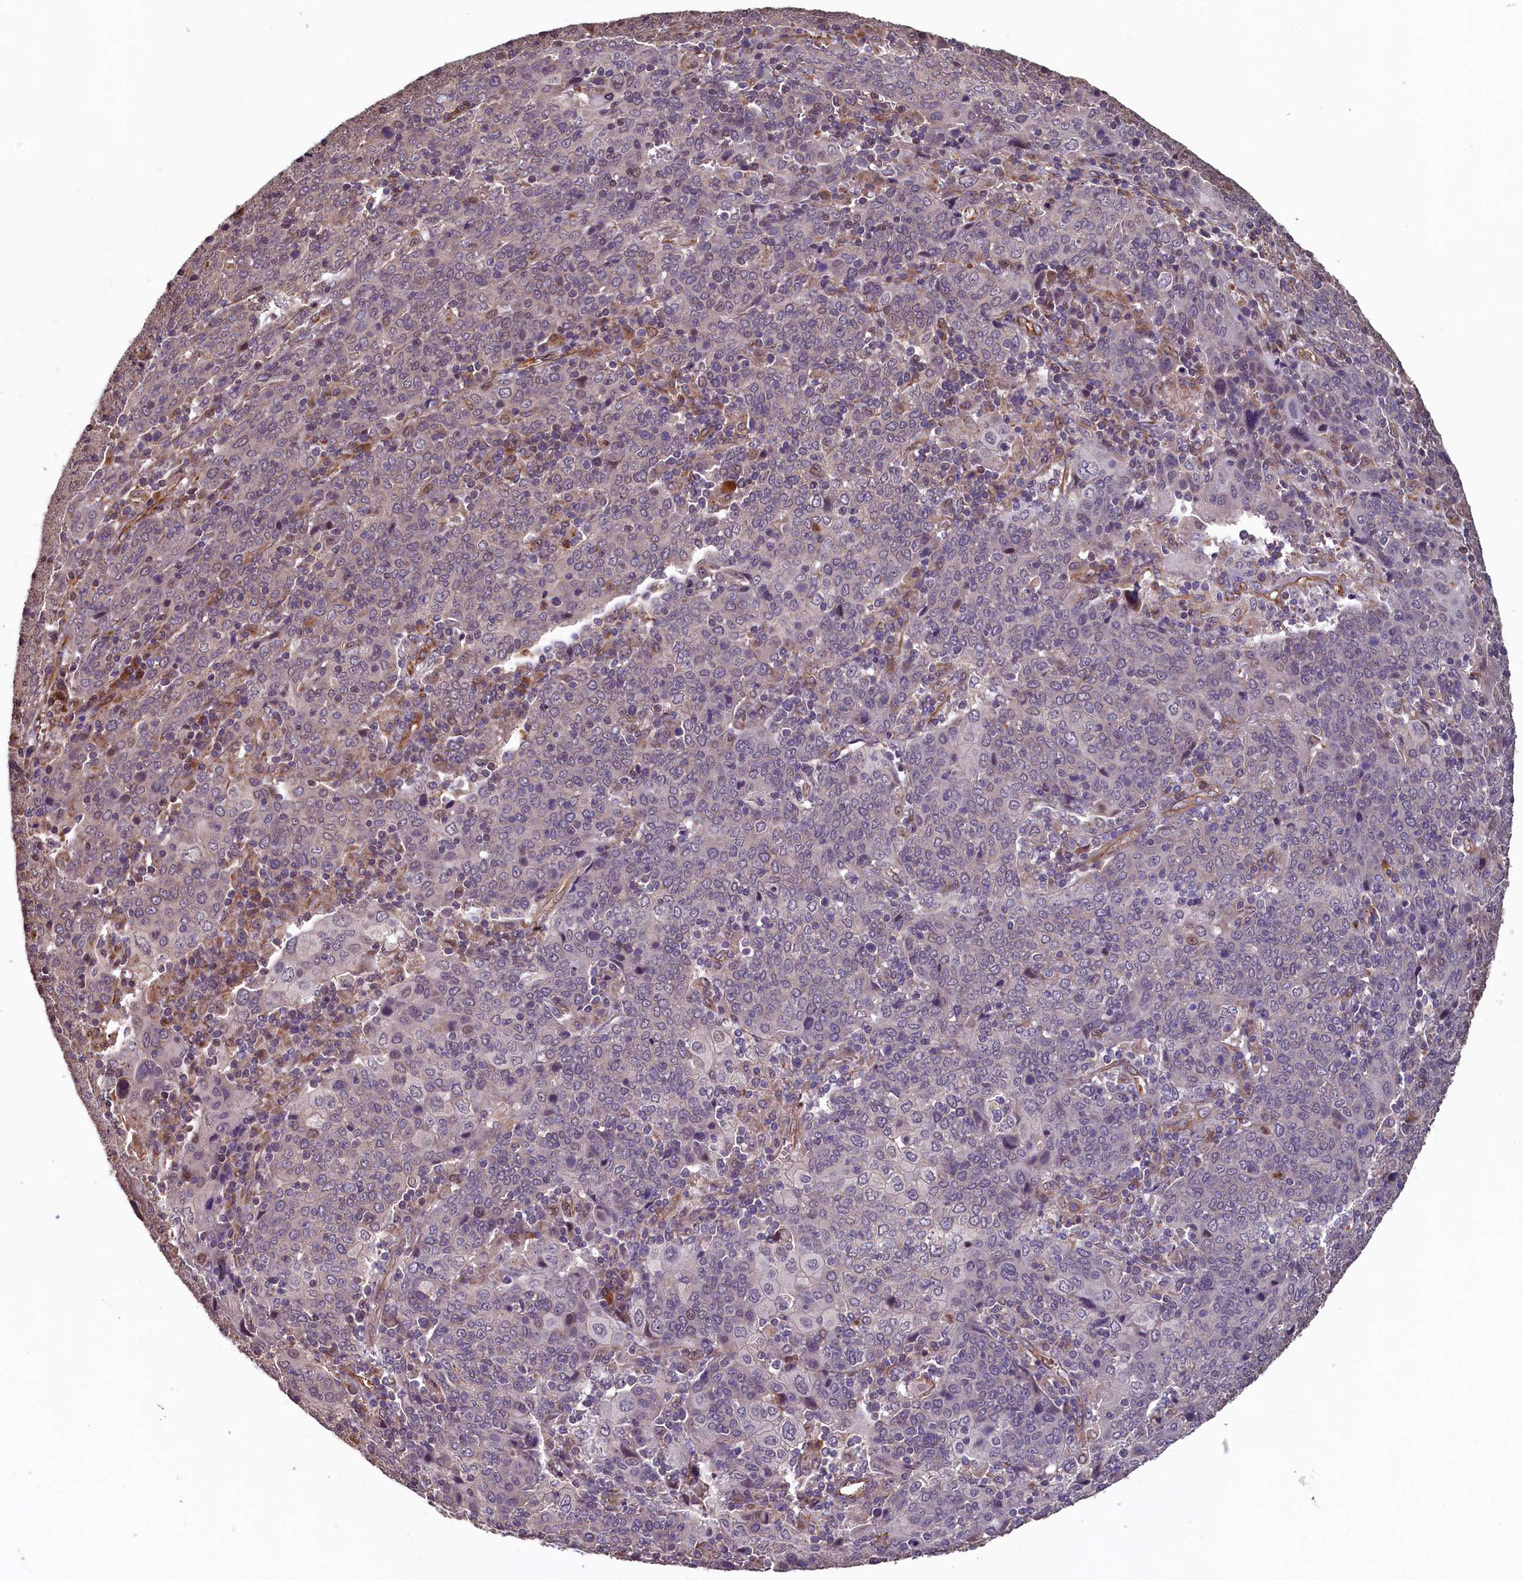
{"staining": {"intensity": "negative", "quantity": "none", "location": "none"}, "tissue": "cervical cancer", "cell_type": "Tumor cells", "image_type": "cancer", "snomed": [{"axis": "morphology", "description": "Squamous cell carcinoma, NOS"}, {"axis": "topography", "description": "Cervix"}], "caption": "The IHC image has no significant positivity in tumor cells of squamous cell carcinoma (cervical) tissue. The staining is performed using DAB brown chromogen with nuclei counter-stained in using hematoxylin.", "gene": "ACSBG1", "patient": {"sex": "female", "age": 67}}